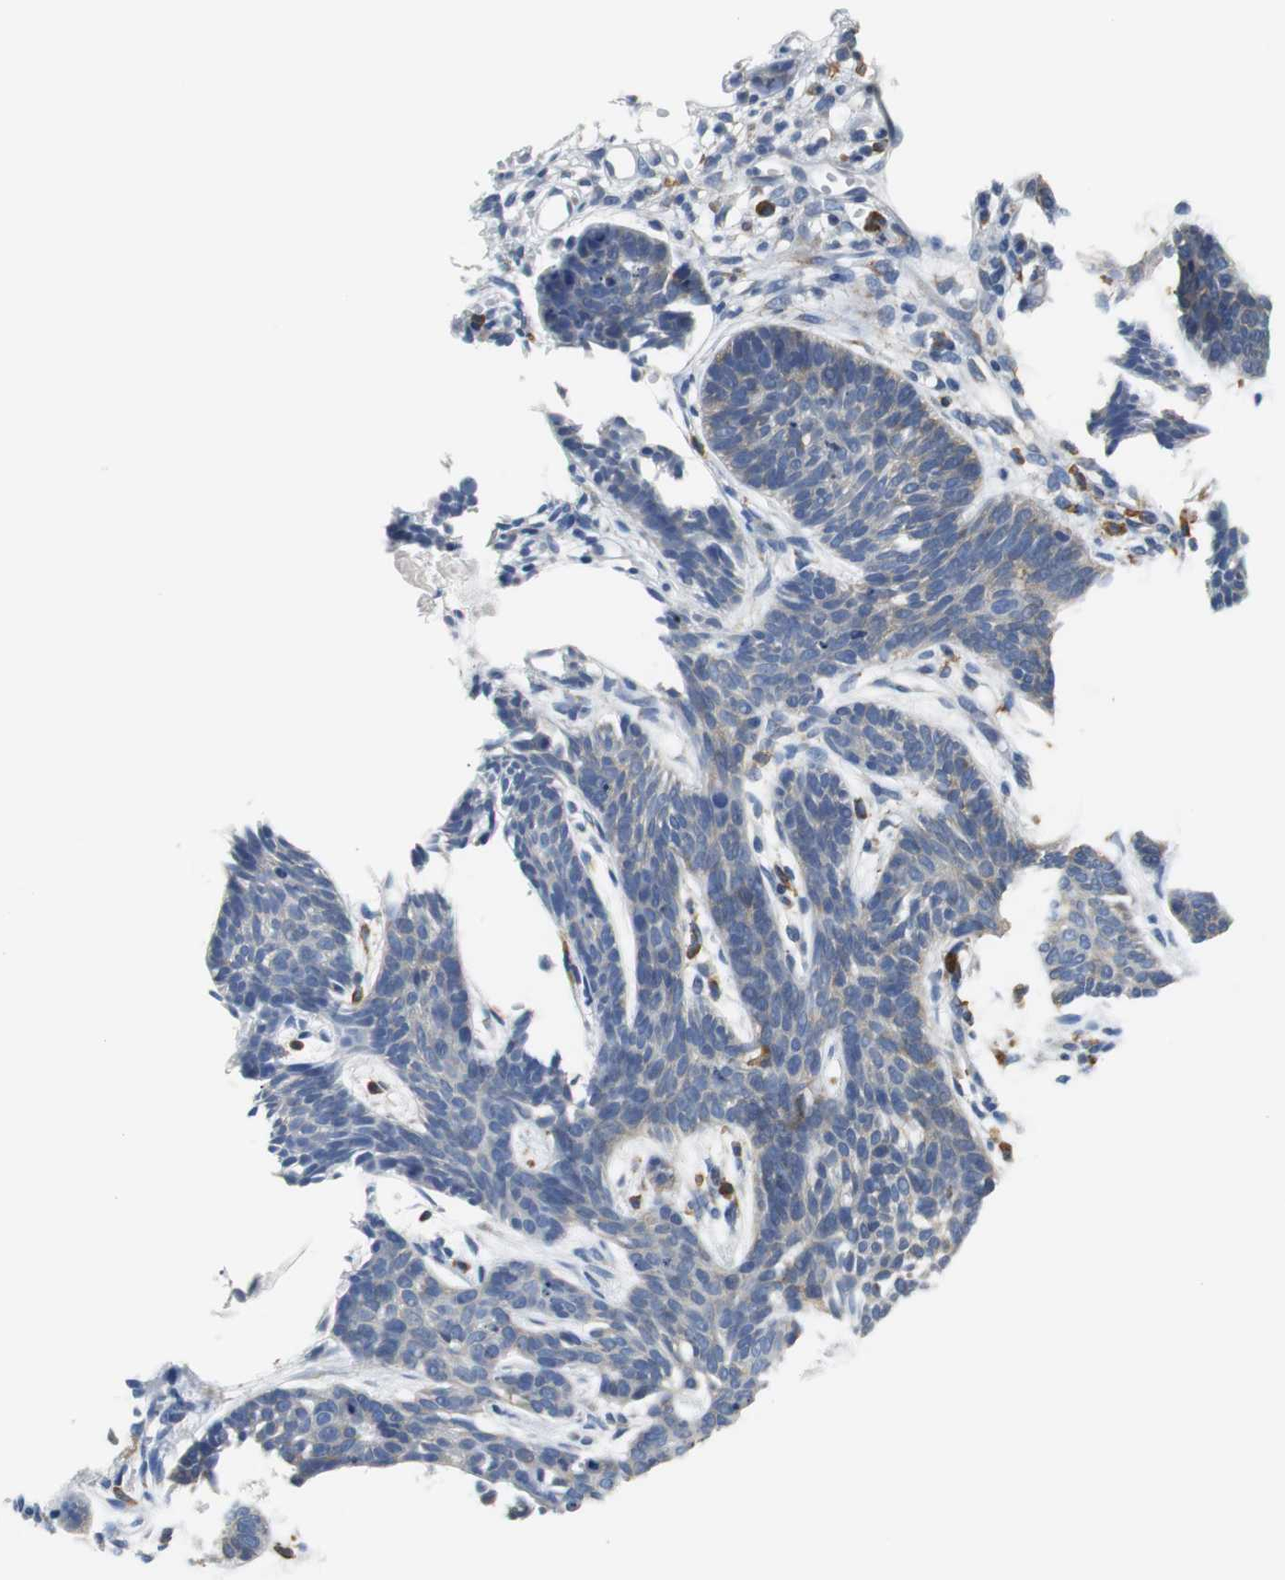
{"staining": {"intensity": "negative", "quantity": "none", "location": "none"}, "tissue": "skin cancer", "cell_type": "Tumor cells", "image_type": "cancer", "snomed": [{"axis": "morphology", "description": "Normal tissue, NOS"}, {"axis": "morphology", "description": "Basal cell carcinoma"}, {"axis": "topography", "description": "Skin"}], "caption": "Basal cell carcinoma (skin) was stained to show a protein in brown. There is no significant positivity in tumor cells. Nuclei are stained in blue.", "gene": "PDIA4", "patient": {"sex": "female", "age": 69}}